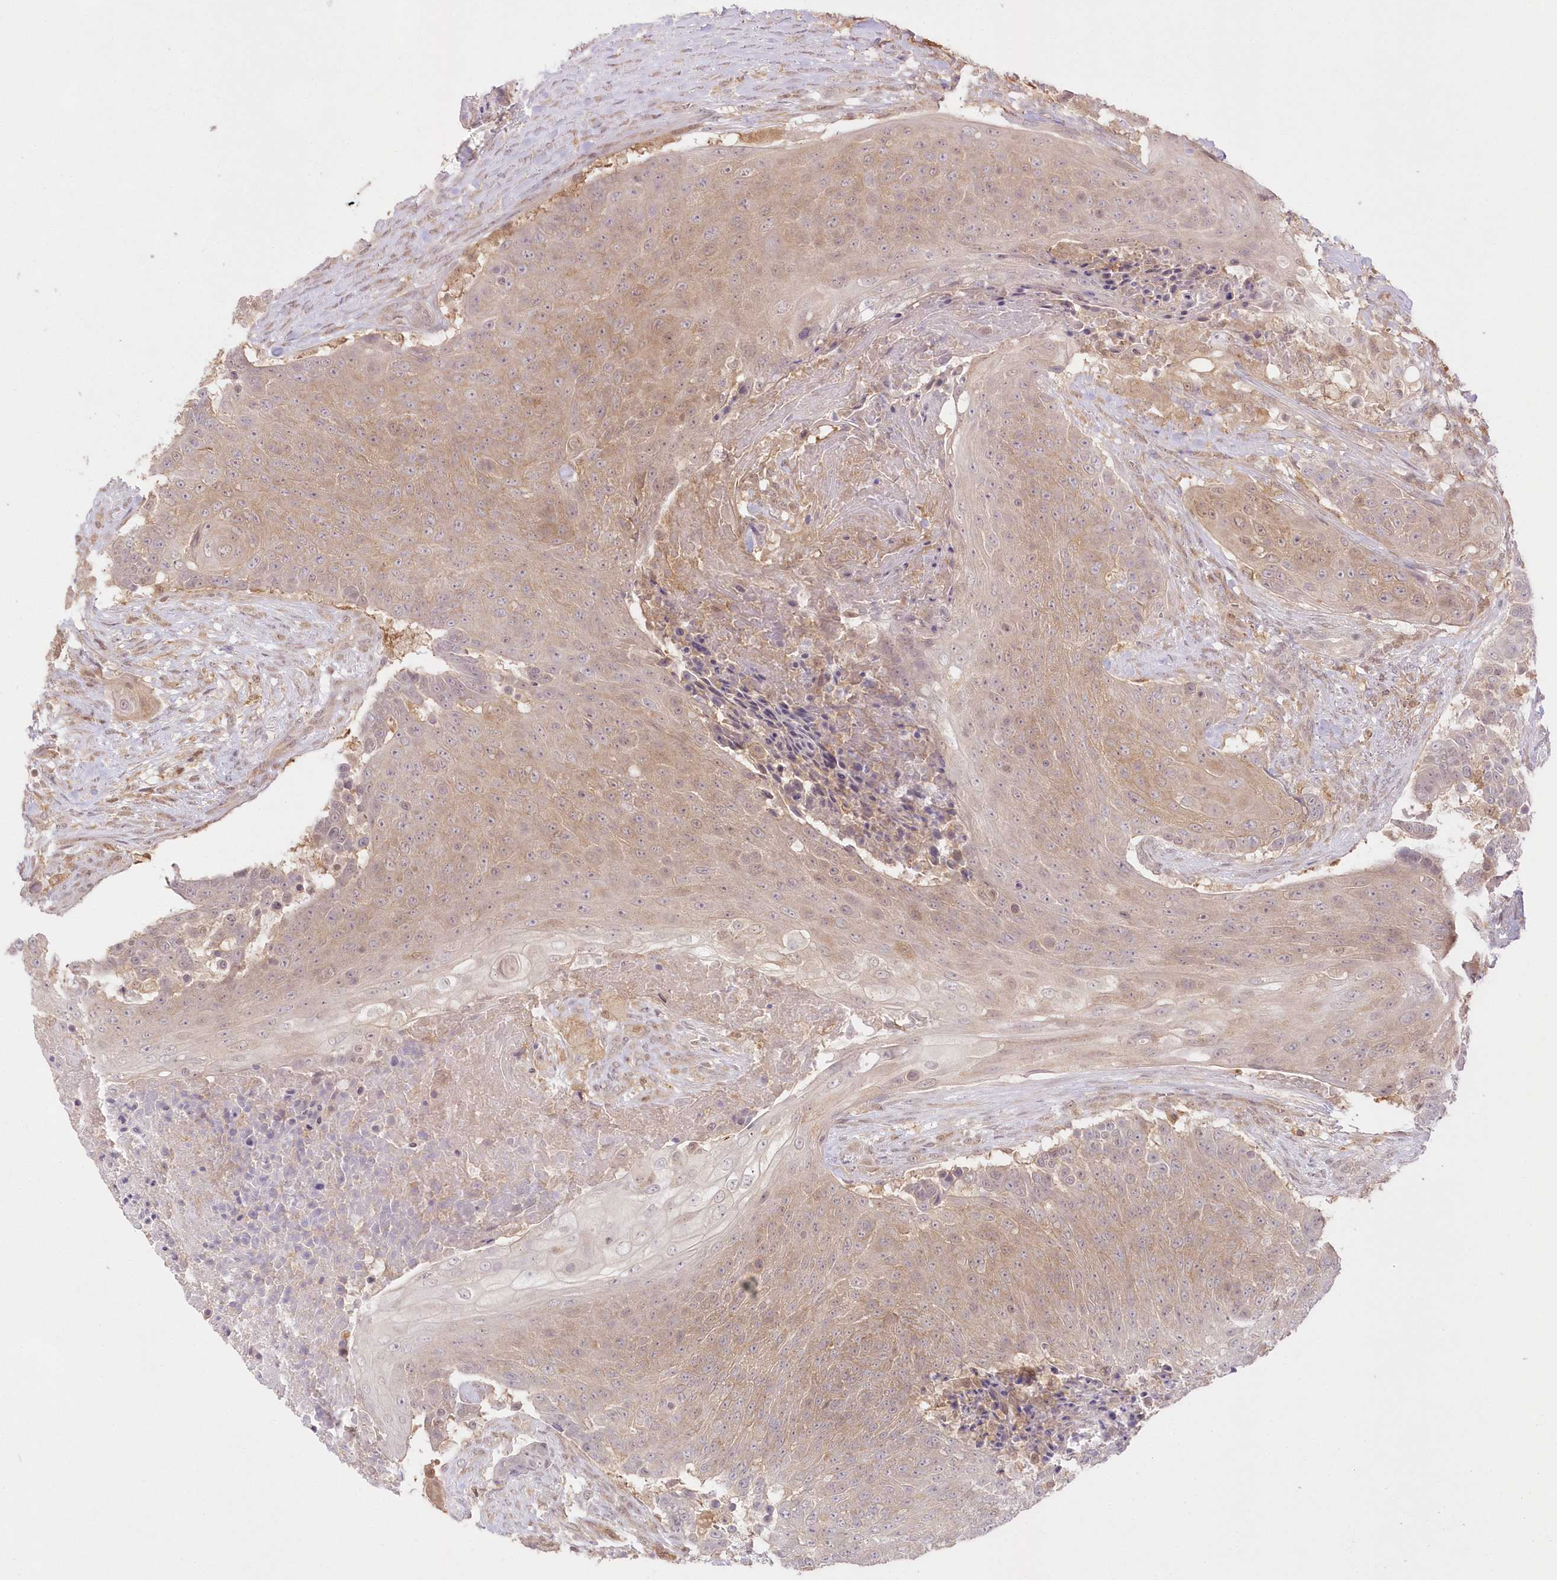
{"staining": {"intensity": "weak", "quantity": ">75%", "location": "cytoplasmic/membranous"}, "tissue": "urothelial cancer", "cell_type": "Tumor cells", "image_type": "cancer", "snomed": [{"axis": "morphology", "description": "Urothelial carcinoma, High grade"}, {"axis": "topography", "description": "Urinary bladder"}], "caption": "A low amount of weak cytoplasmic/membranous expression is seen in about >75% of tumor cells in urothelial cancer tissue.", "gene": "RNPEP", "patient": {"sex": "female", "age": 63}}